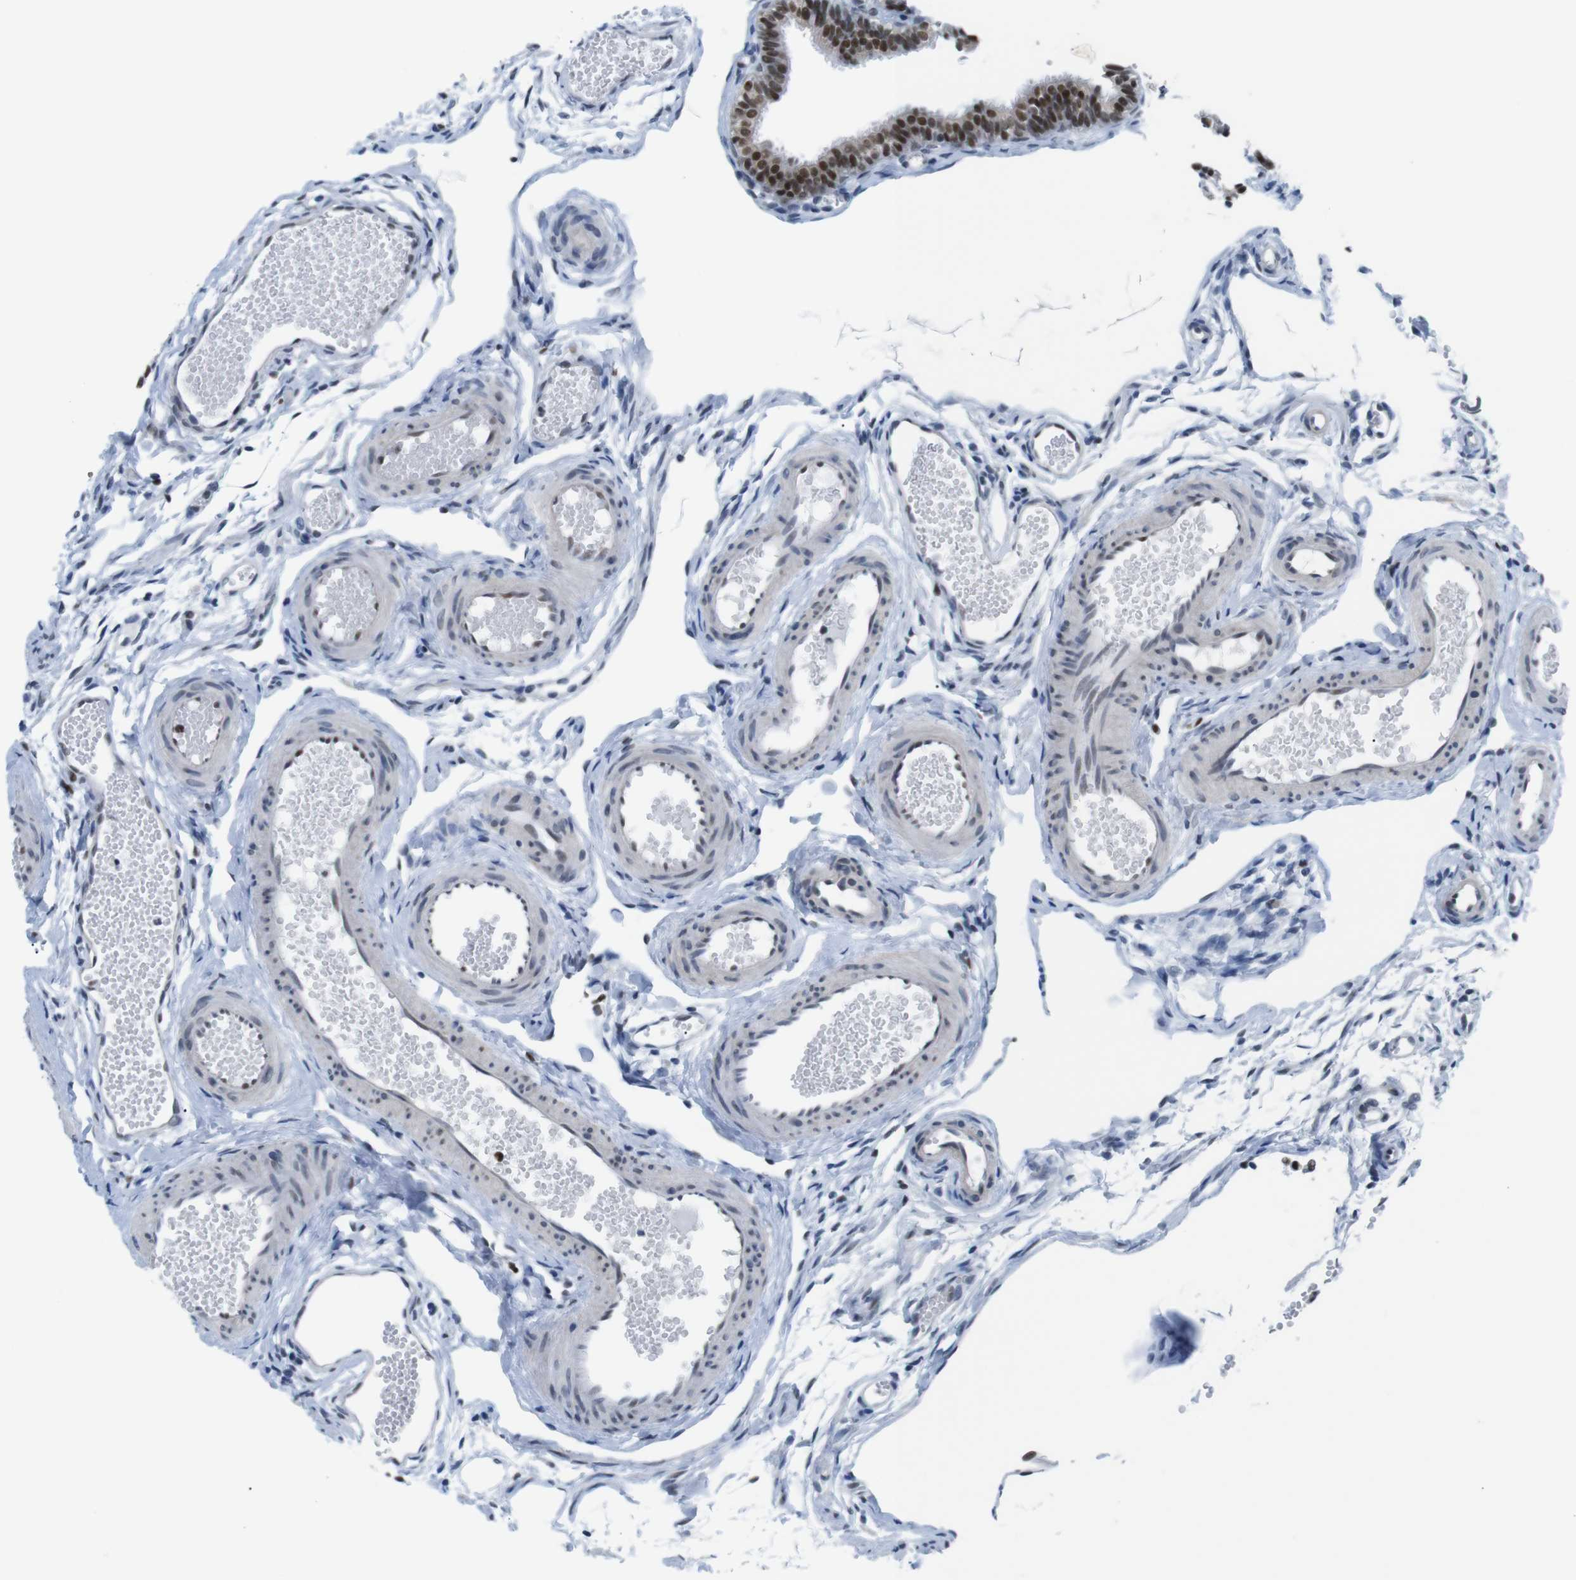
{"staining": {"intensity": "strong", "quantity": ">75%", "location": "nuclear"}, "tissue": "fallopian tube", "cell_type": "Glandular cells", "image_type": "normal", "snomed": [{"axis": "morphology", "description": "Normal tissue, NOS"}, {"axis": "topography", "description": "Fallopian tube"}, {"axis": "topography", "description": "Placenta"}], "caption": "DAB (3,3'-diaminobenzidine) immunohistochemical staining of unremarkable fallopian tube displays strong nuclear protein positivity in approximately >75% of glandular cells.", "gene": "PSME3", "patient": {"sex": "female", "age": 34}}